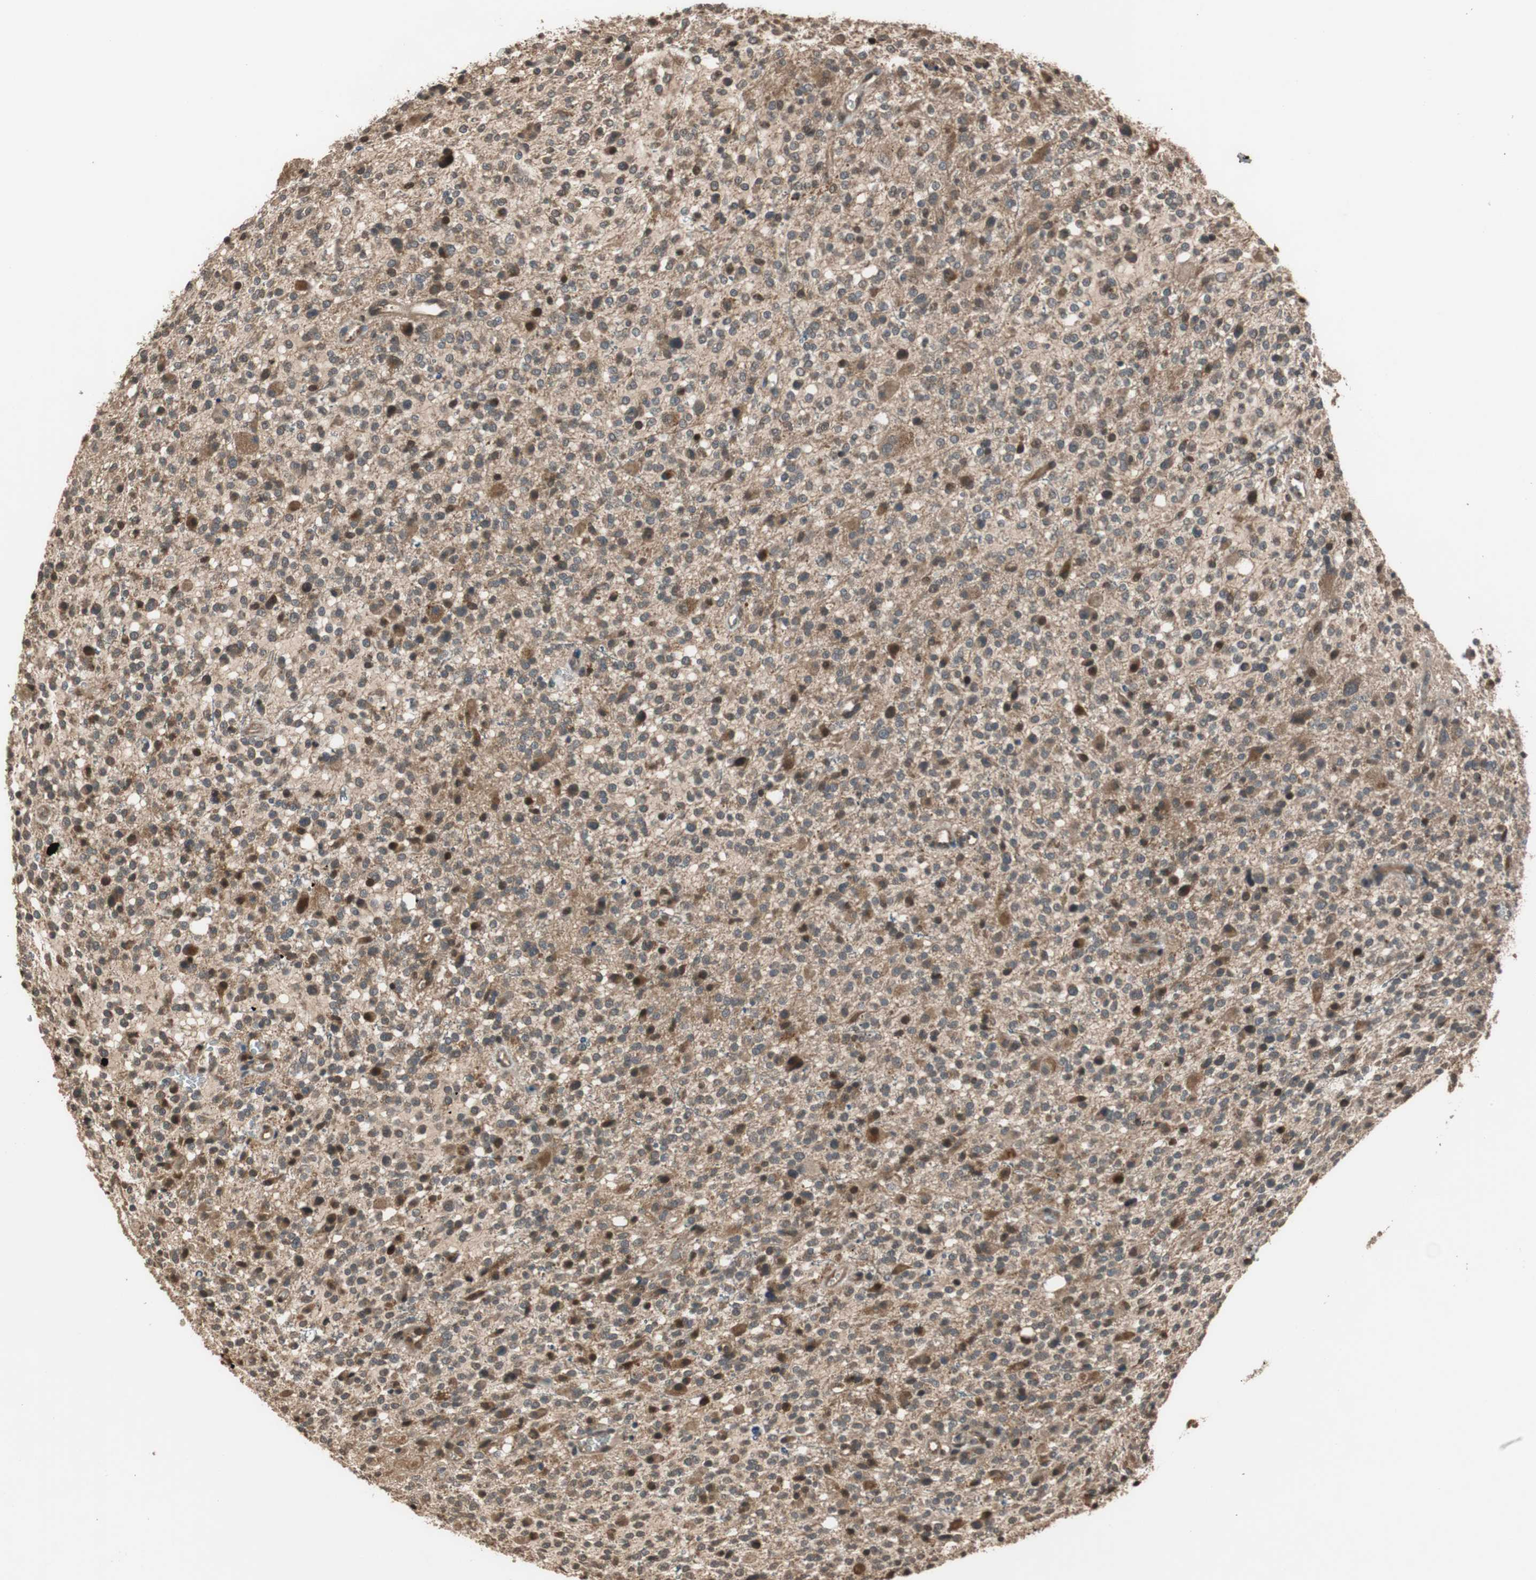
{"staining": {"intensity": "strong", "quantity": ">75%", "location": "cytoplasmic/membranous,nuclear"}, "tissue": "glioma", "cell_type": "Tumor cells", "image_type": "cancer", "snomed": [{"axis": "morphology", "description": "Glioma, malignant, High grade"}, {"axis": "topography", "description": "Brain"}], "caption": "The histopathology image shows a brown stain indicating the presence of a protein in the cytoplasmic/membranous and nuclear of tumor cells in glioma.", "gene": "TMEM230", "patient": {"sex": "male", "age": 48}}